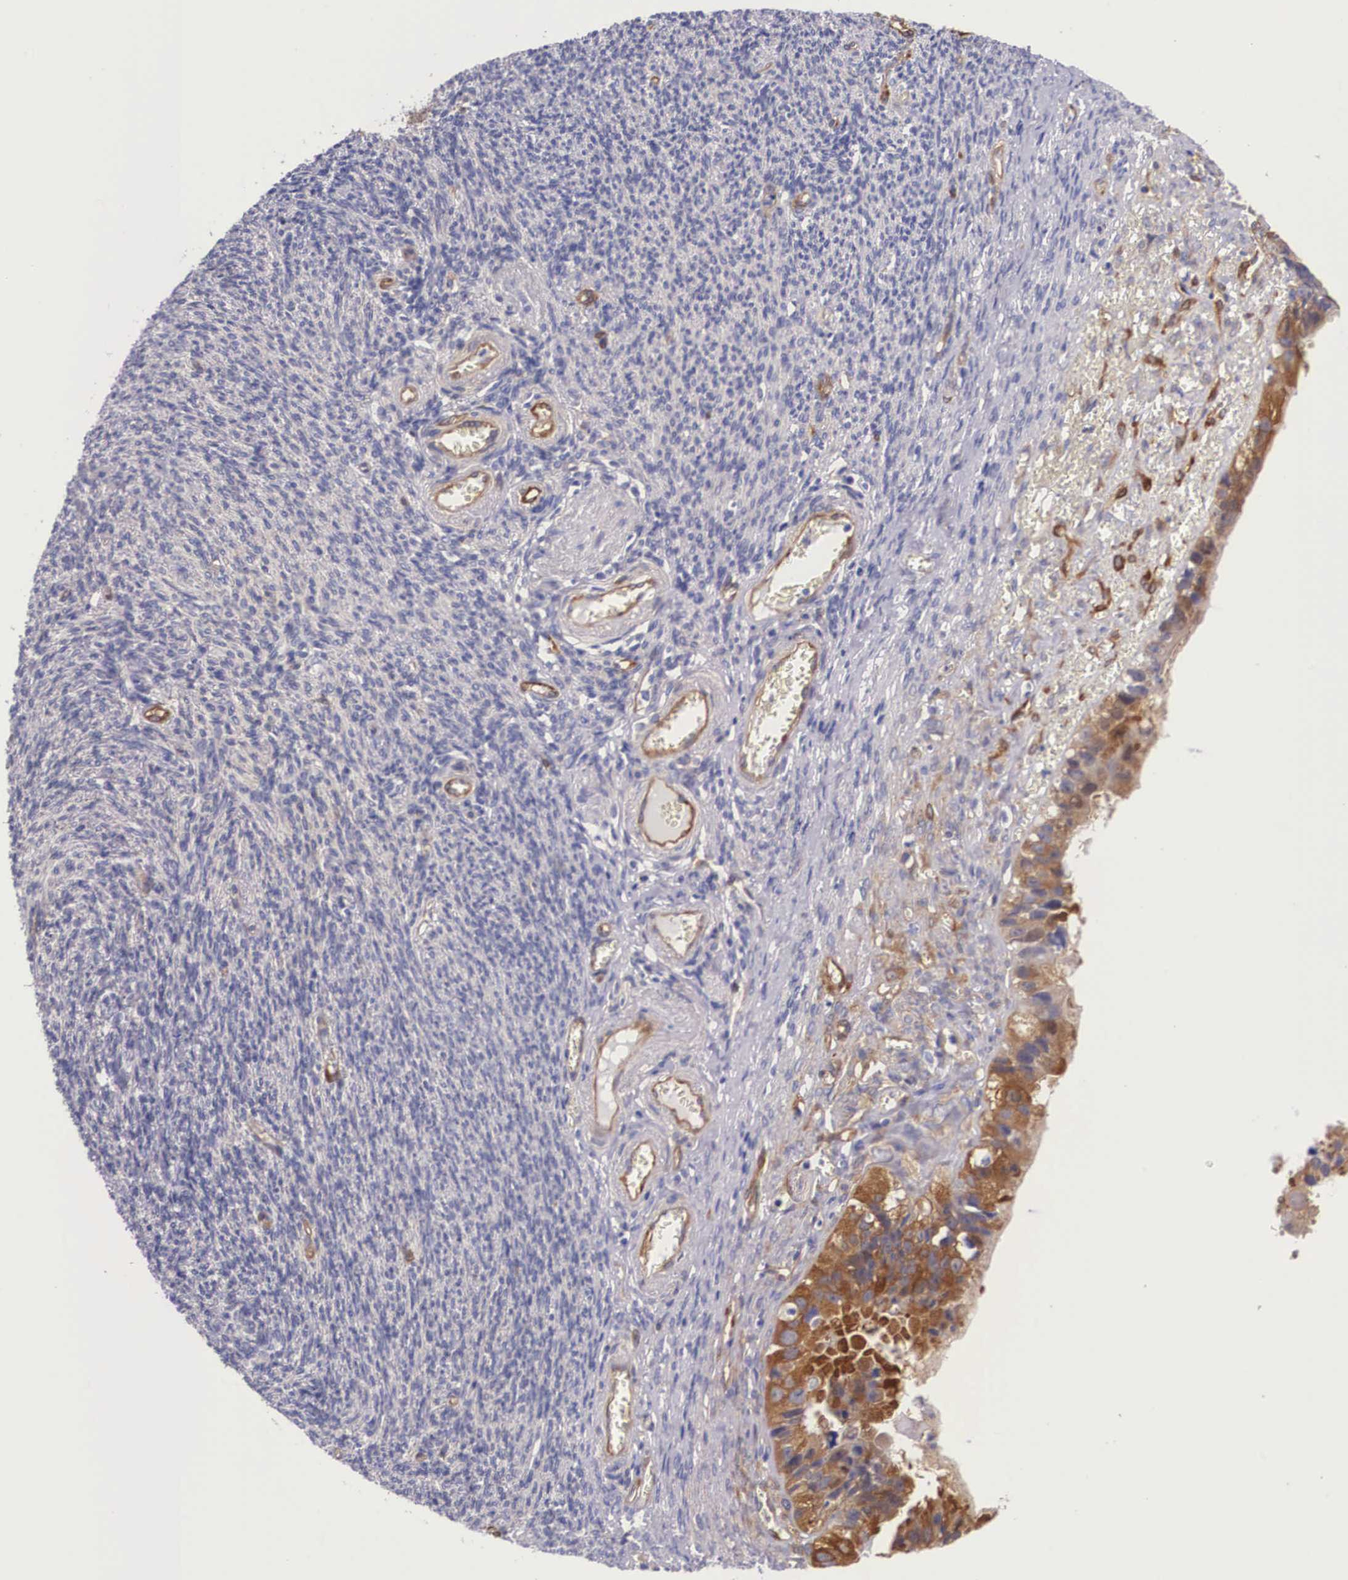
{"staining": {"intensity": "strong", "quantity": ">75%", "location": "cytoplasmic/membranous"}, "tissue": "ovarian cancer", "cell_type": "Tumor cells", "image_type": "cancer", "snomed": [{"axis": "morphology", "description": "Carcinoma, endometroid"}, {"axis": "topography", "description": "Ovary"}], "caption": "DAB (3,3'-diaminobenzidine) immunohistochemical staining of human ovarian endometroid carcinoma demonstrates strong cytoplasmic/membranous protein staining in about >75% of tumor cells.", "gene": "BCAR1", "patient": {"sex": "female", "age": 85}}